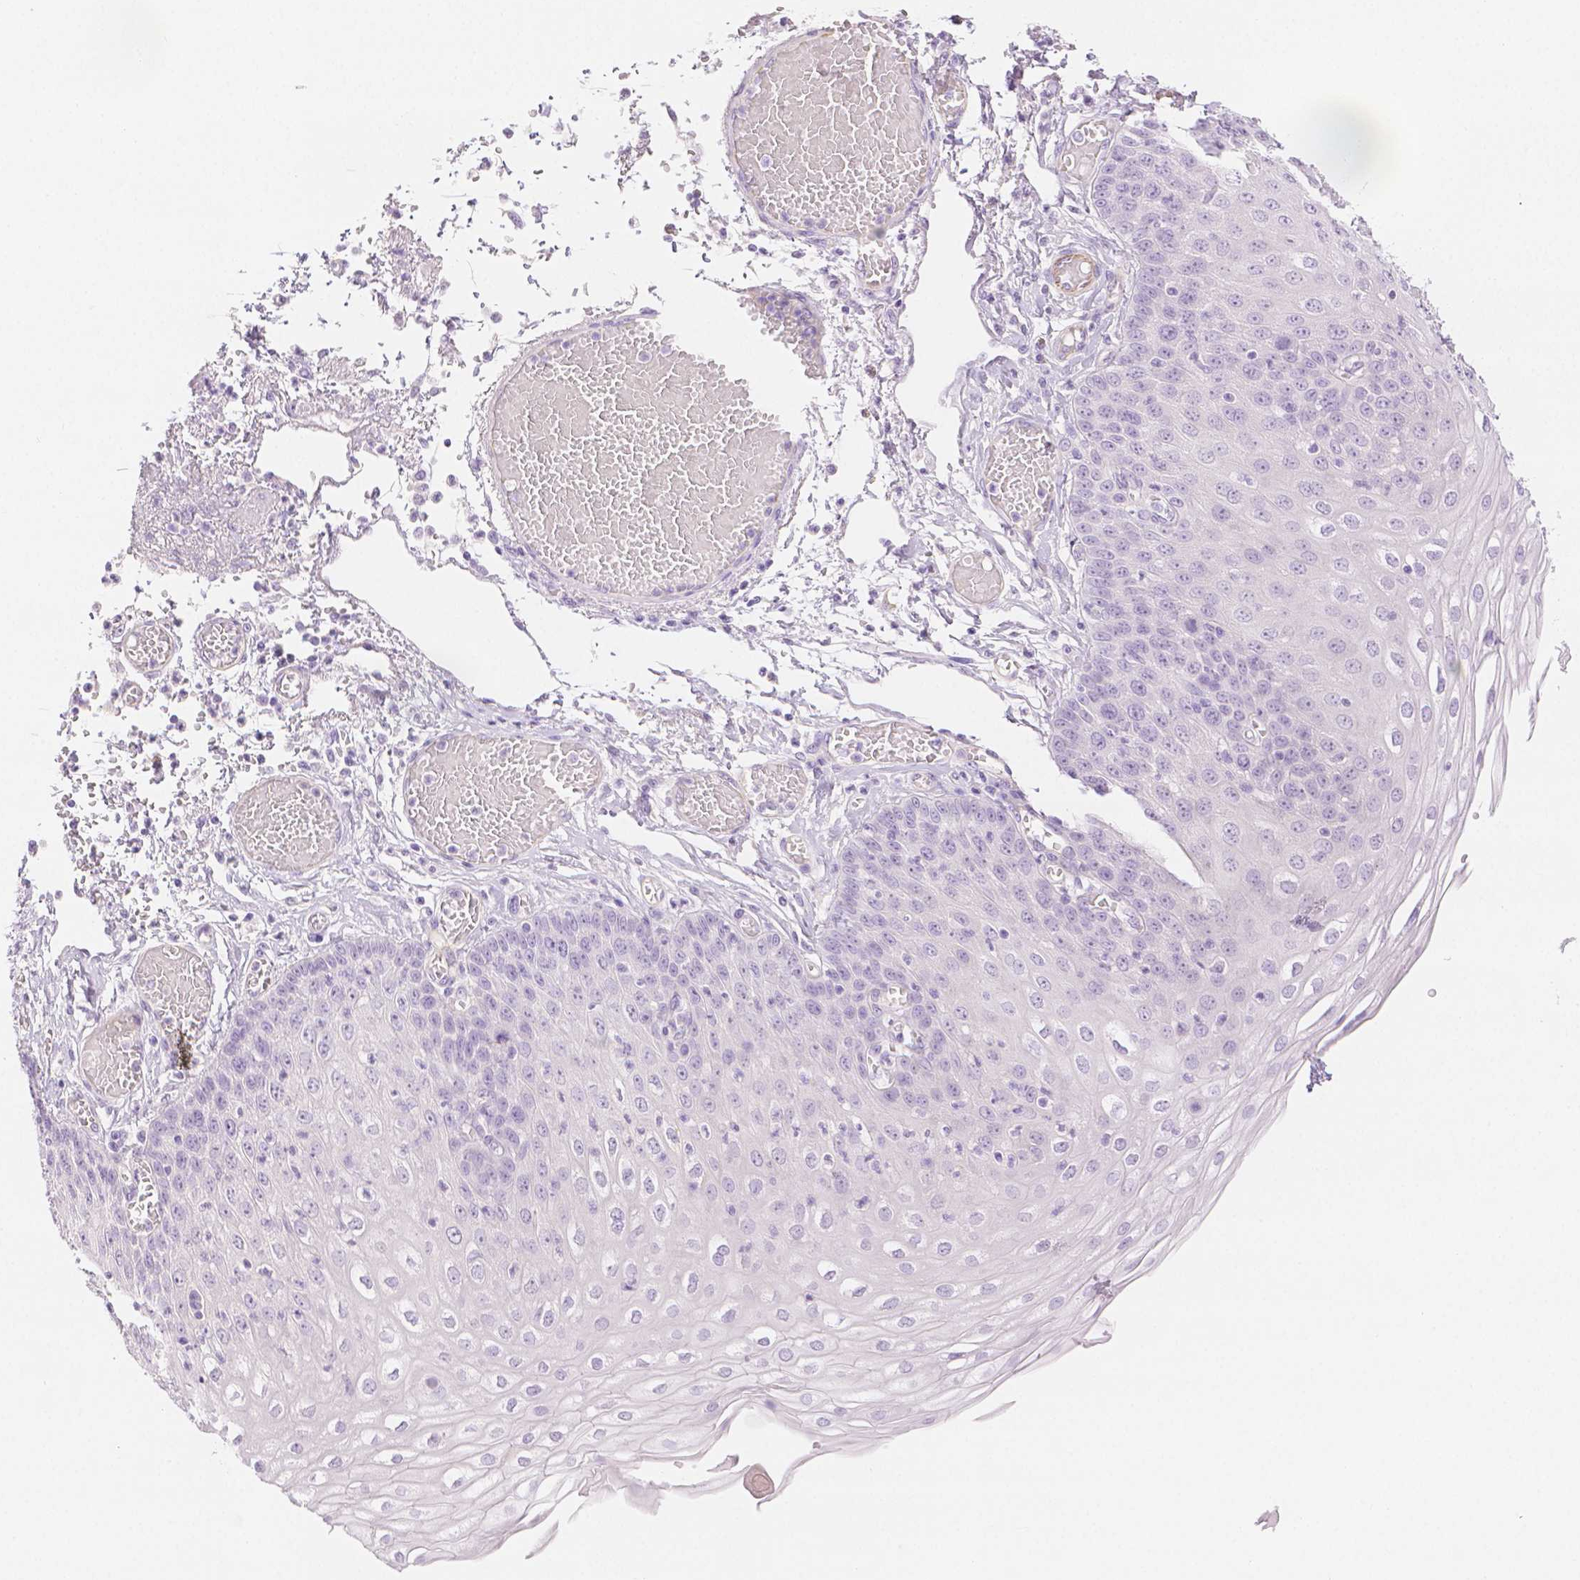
{"staining": {"intensity": "negative", "quantity": "none", "location": "none"}, "tissue": "esophagus", "cell_type": "Squamous epithelial cells", "image_type": "normal", "snomed": [{"axis": "morphology", "description": "Normal tissue, NOS"}, {"axis": "morphology", "description": "Adenocarcinoma, NOS"}, {"axis": "topography", "description": "Esophagus"}], "caption": "IHC micrograph of benign esophagus: human esophagus stained with DAB exhibits no significant protein positivity in squamous epithelial cells. (DAB immunohistochemistry (IHC) with hematoxylin counter stain).", "gene": "SLC27A5", "patient": {"sex": "male", "age": 81}}